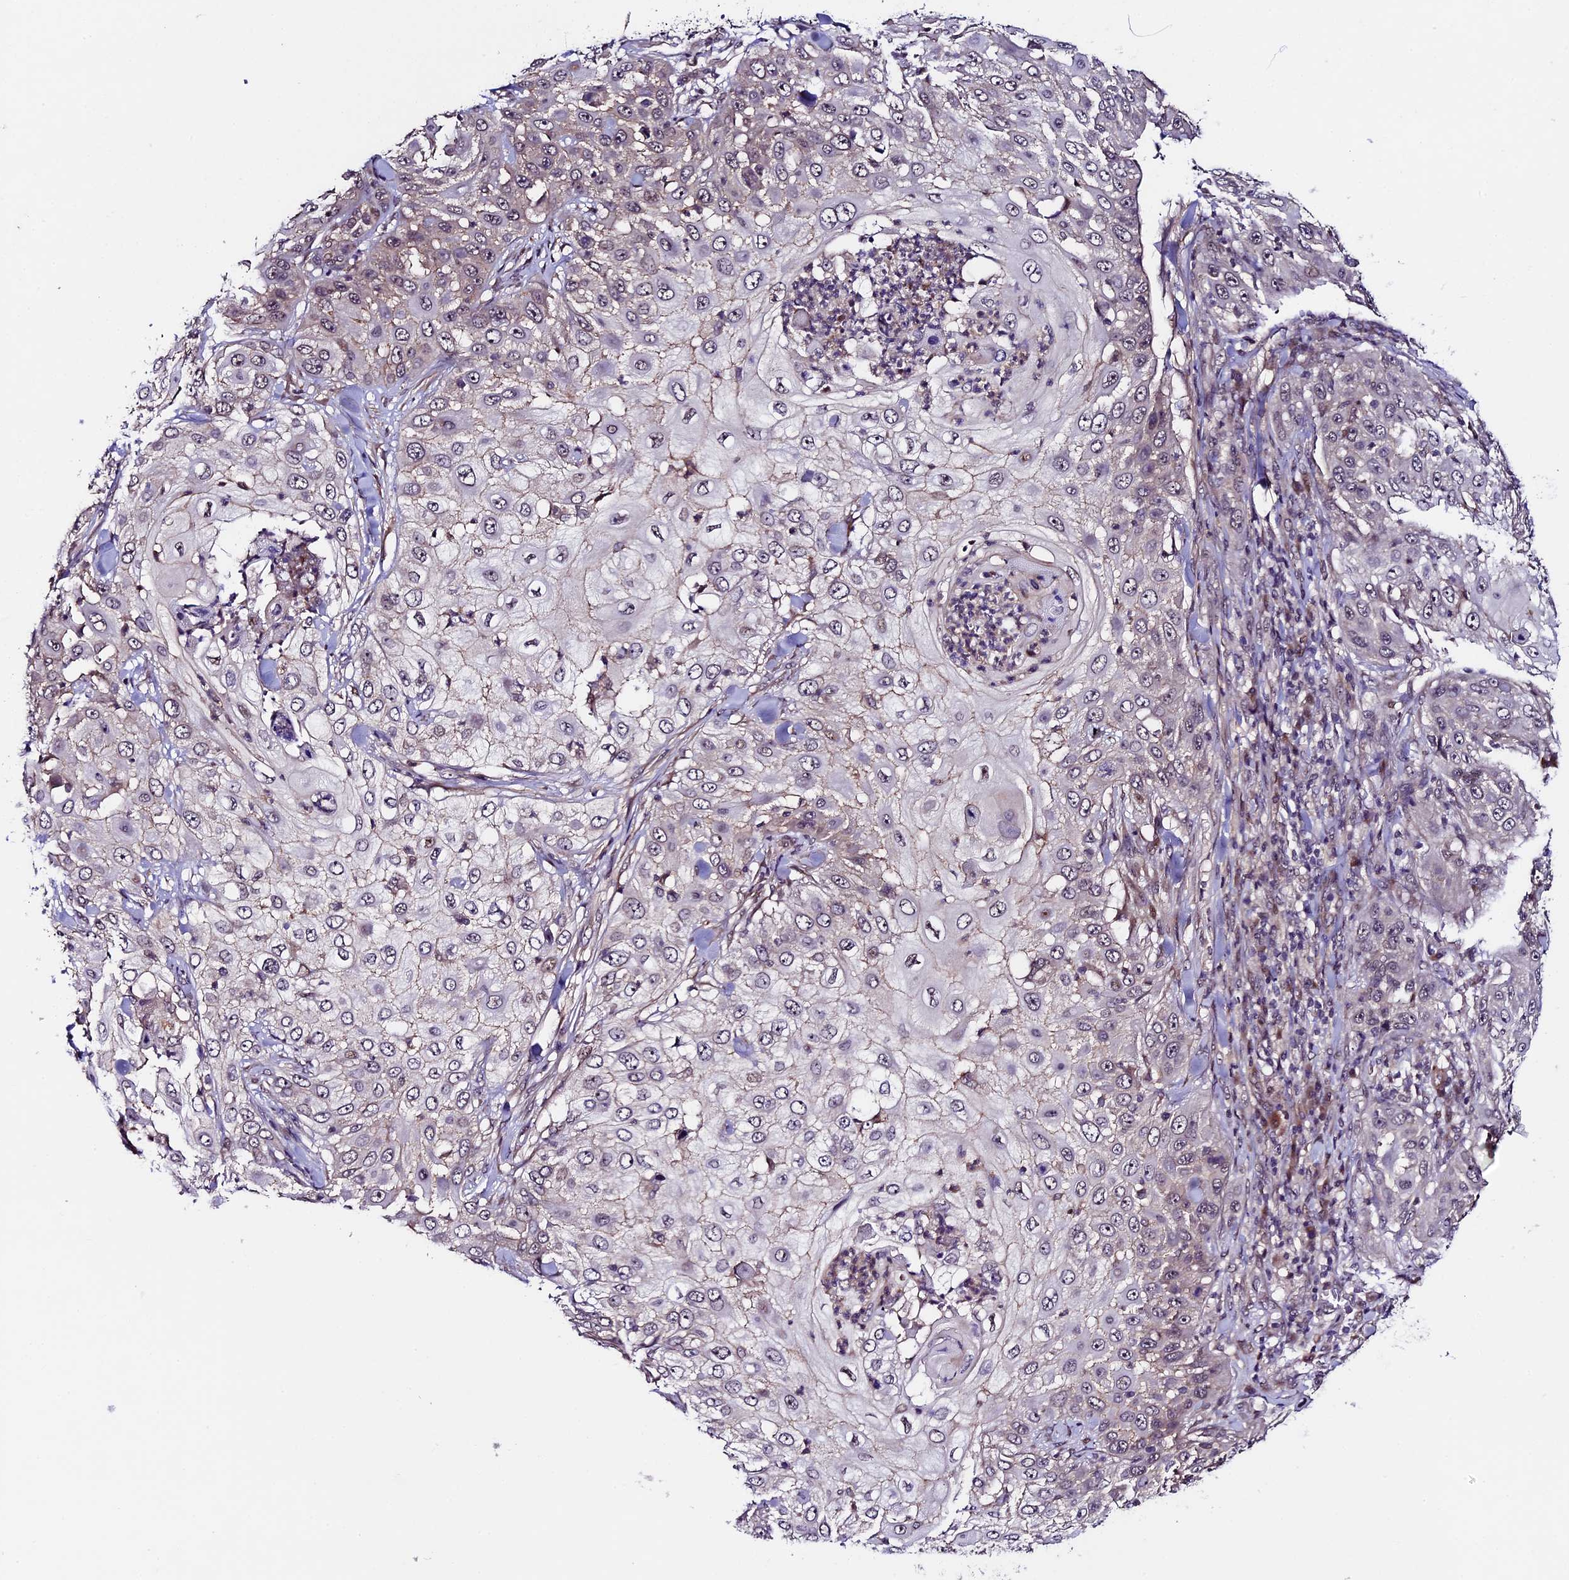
{"staining": {"intensity": "negative", "quantity": "none", "location": "none"}, "tissue": "skin cancer", "cell_type": "Tumor cells", "image_type": "cancer", "snomed": [{"axis": "morphology", "description": "Squamous cell carcinoma, NOS"}, {"axis": "topography", "description": "Skin"}], "caption": "This histopathology image is of skin cancer stained with immunohistochemistry (IHC) to label a protein in brown with the nuclei are counter-stained blue. There is no staining in tumor cells.", "gene": "SIPA1L3", "patient": {"sex": "female", "age": 44}}